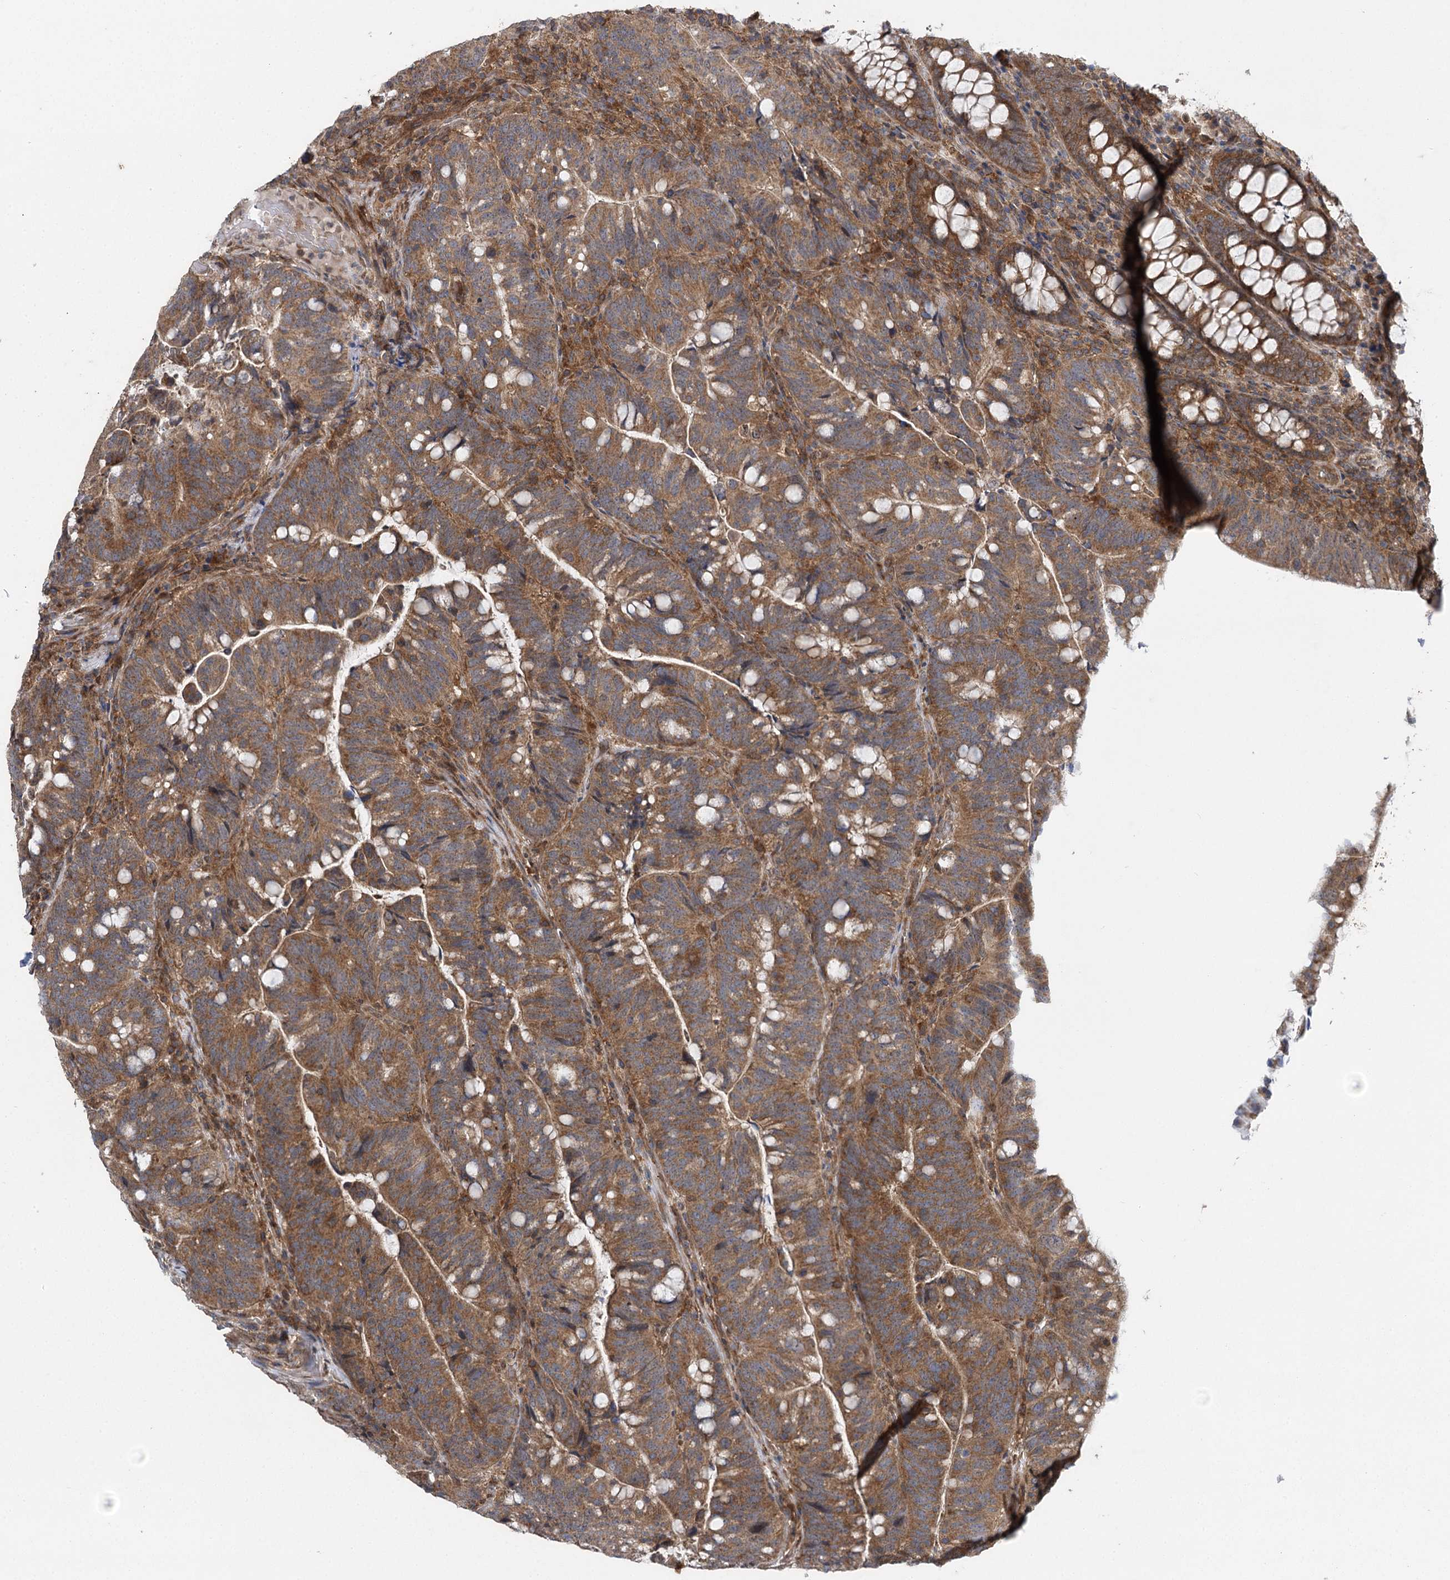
{"staining": {"intensity": "moderate", "quantity": ">75%", "location": "cytoplasmic/membranous"}, "tissue": "colorectal cancer", "cell_type": "Tumor cells", "image_type": "cancer", "snomed": [{"axis": "morphology", "description": "Normal tissue, NOS"}, {"axis": "morphology", "description": "Adenocarcinoma, NOS"}, {"axis": "topography", "description": "Colon"}], "caption": "This is an image of IHC staining of adenocarcinoma (colorectal), which shows moderate staining in the cytoplasmic/membranous of tumor cells.", "gene": "C12orf4", "patient": {"sex": "female", "age": 66}}